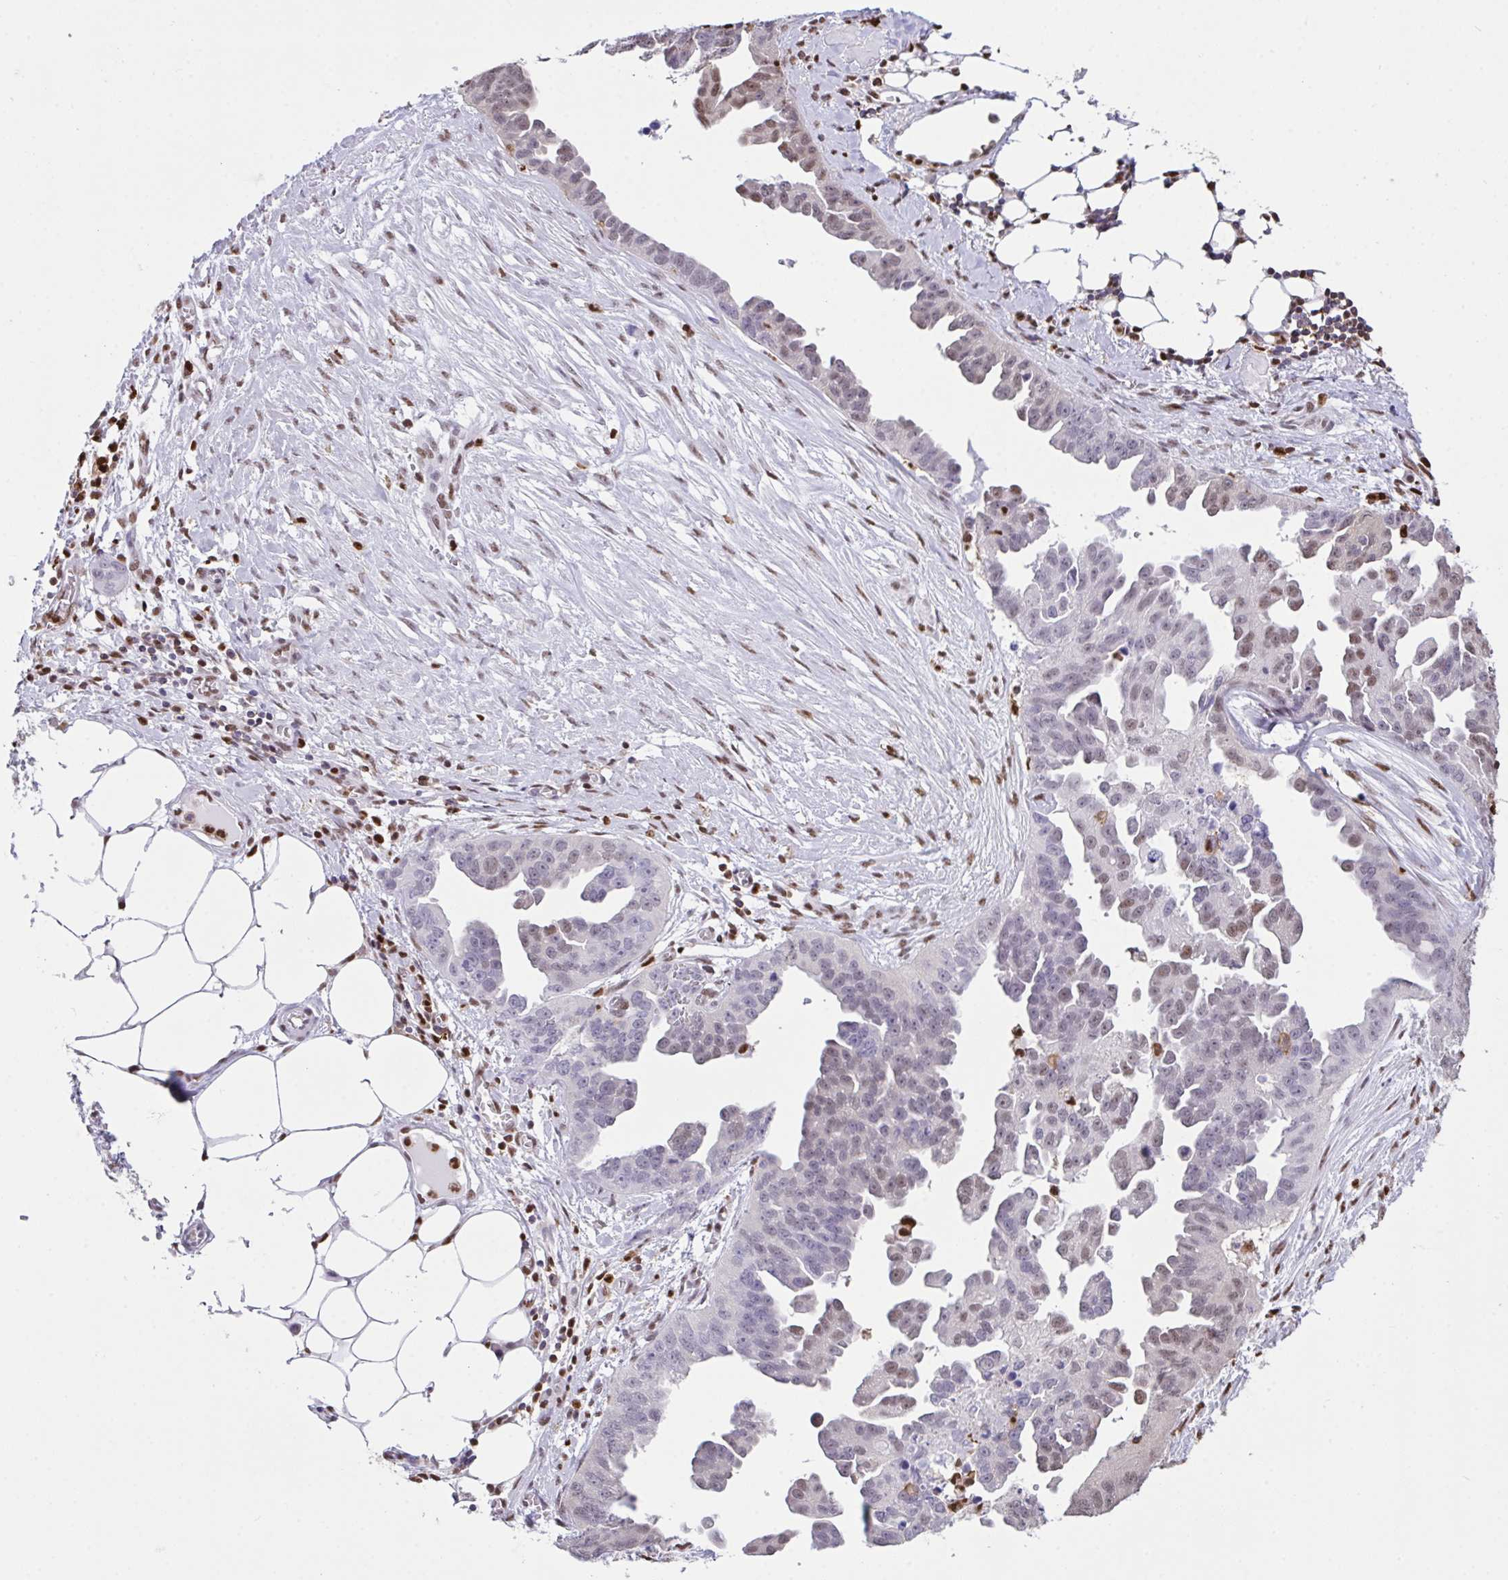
{"staining": {"intensity": "weak", "quantity": "25%-75%", "location": "nuclear"}, "tissue": "ovarian cancer", "cell_type": "Tumor cells", "image_type": "cancer", "snomed": [{"axis": "morphology", "description": "Cystadenocarcinoma, serous, NOS"}, {"axis": "topography", "description": "Ovary"}], "caption": "Weak nuclear staining for a protein is seen in about 25%-75% of tumor cells of ovarian cancer using immunohistochemistry (IHC).", "gene": "BTBD10", "patient": {"sex": "female", "age": 75}}